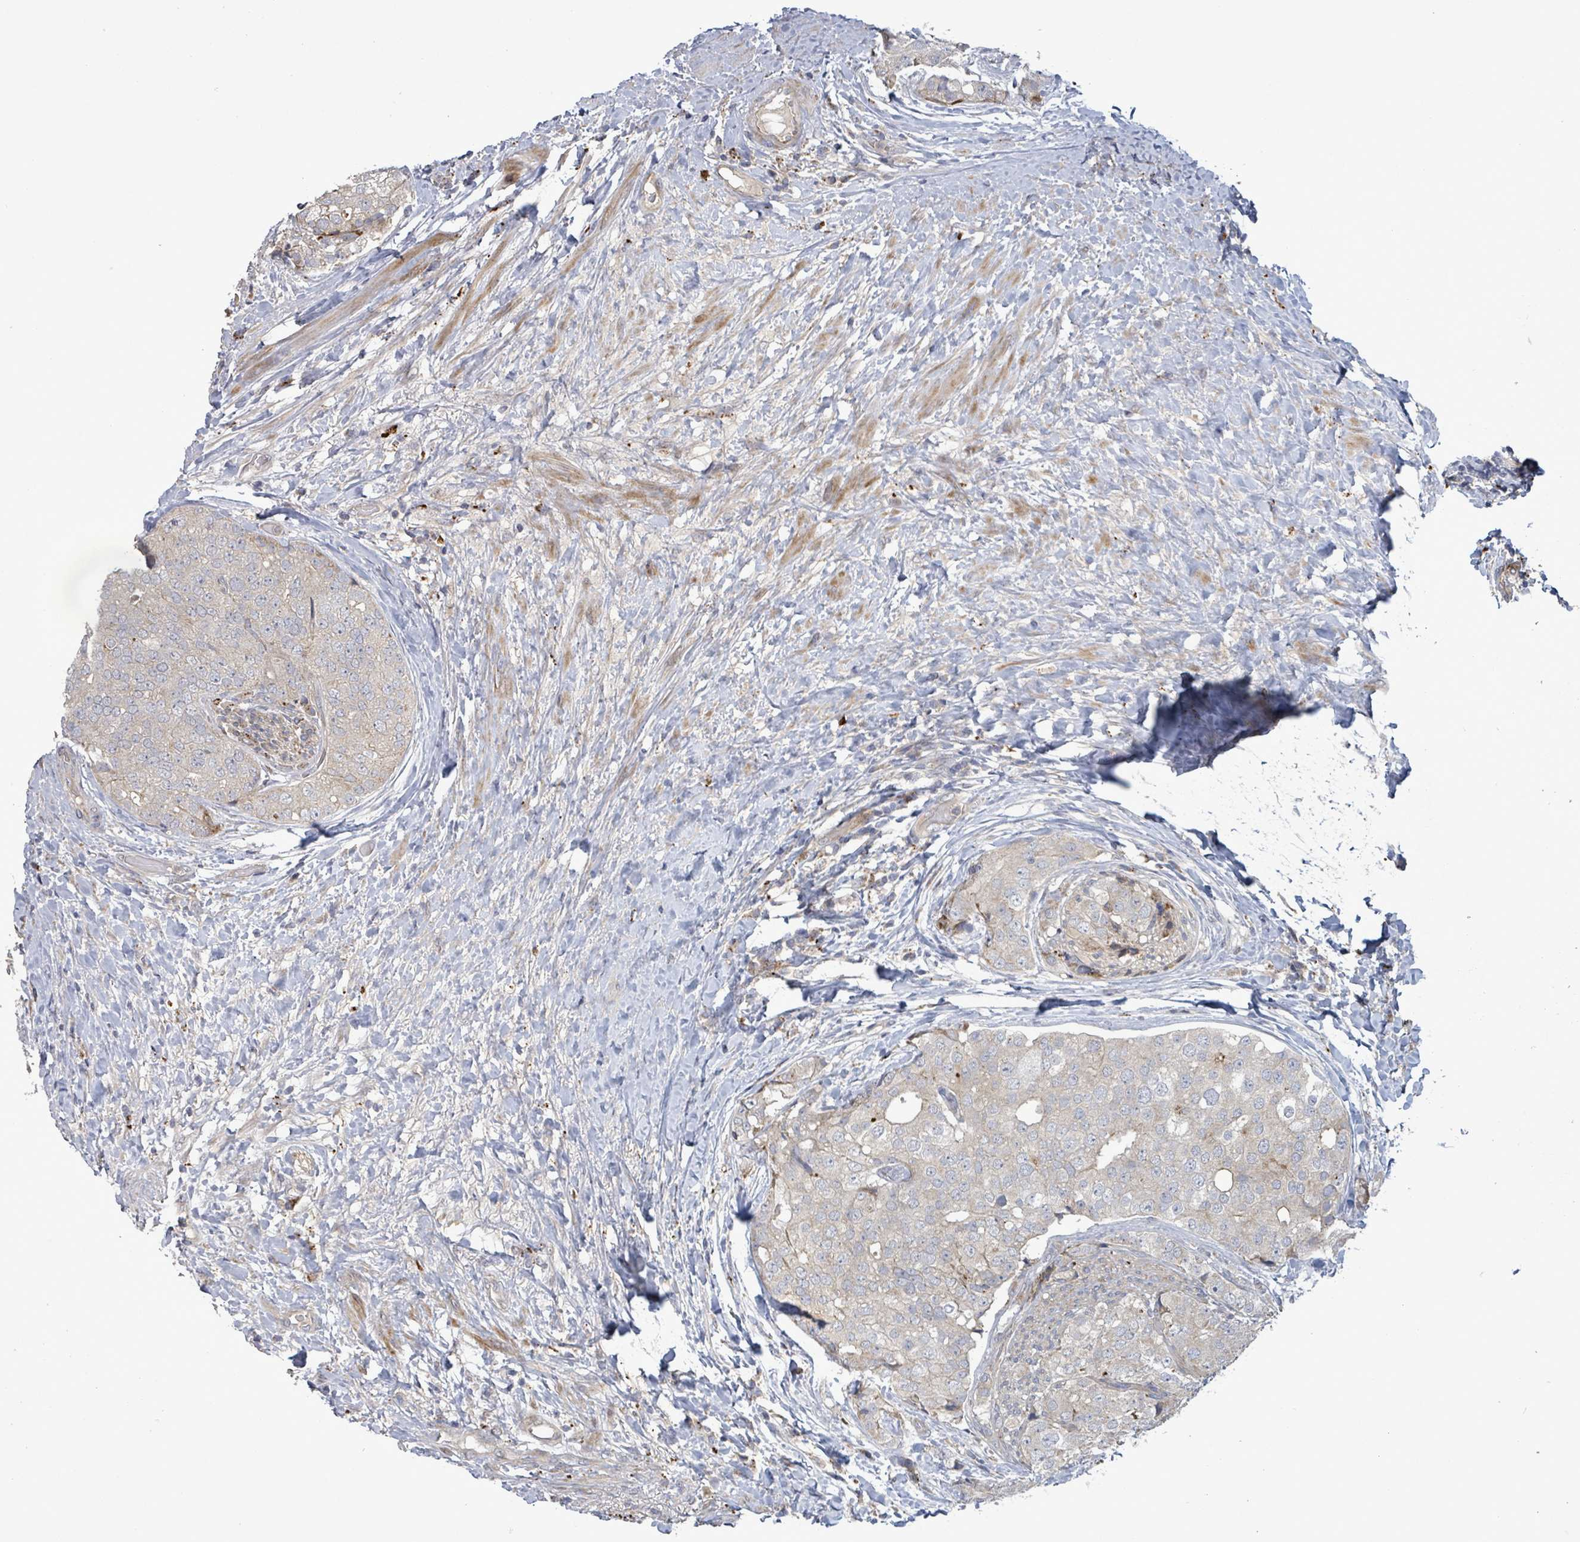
{"staining": {"intensity": "weak", "quantity": "<25%", "location": "cytoplasmic/membranous"}, "tissue": "prostate cancer", "cell_type": "Tumor cells", "image_type": "cancer", "snomed": [{"axis": "morphology", "description": "Adenocarcinoma, High grade"}, {"axis": "topography", "description": "Prostate"}], "caption": "DAB immunohistochemical staining of human prostate adenocarcinoma (high-grade) shows no significant expression in tumor cells. Brightfield microscopy of immunohistochemistry (IHC) stained with DAB (brown) and hematoxylin (blue), captured at high magnification.", "gene": "DIPK2A", "patient": {"sex": "male", "age": 49}}